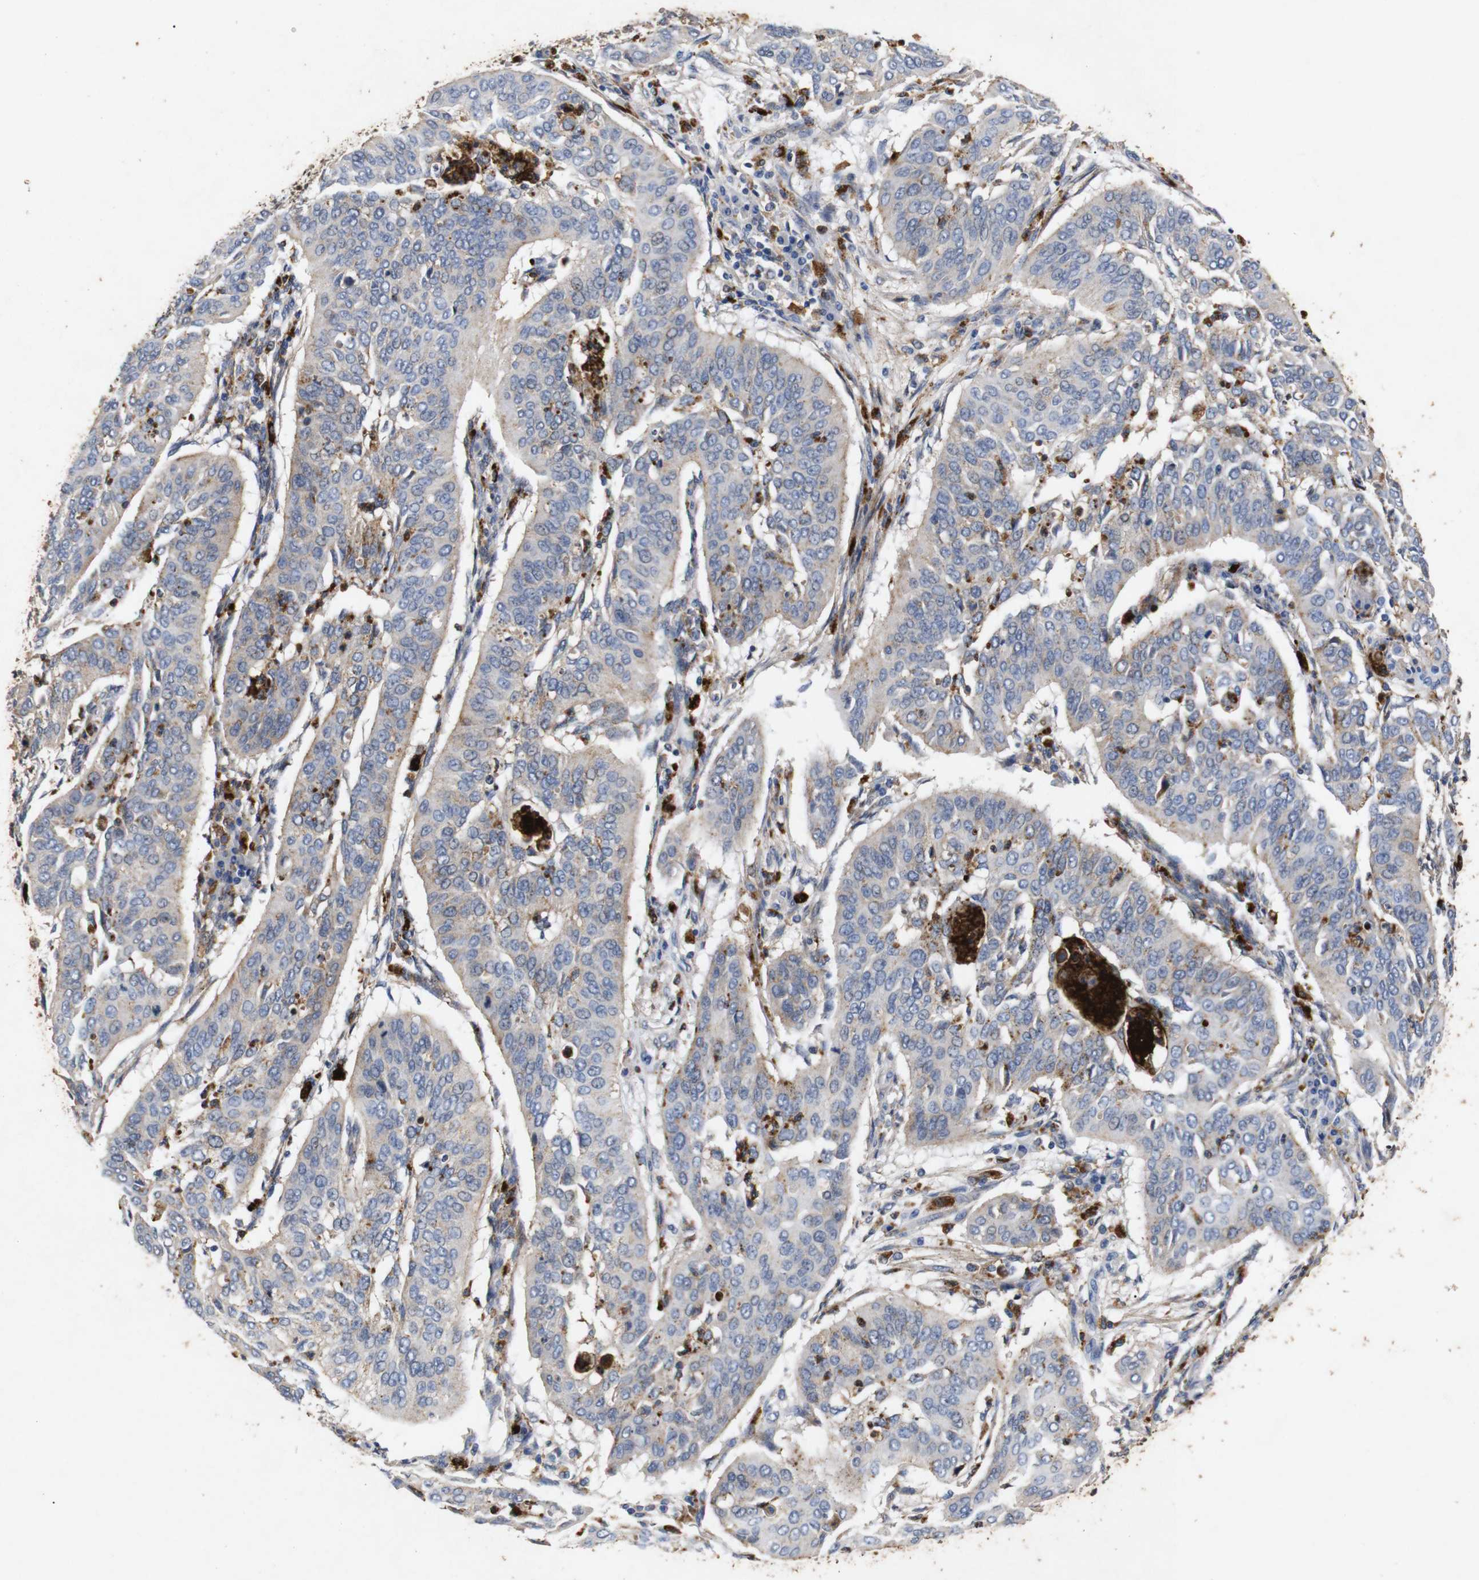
{"staining": {"intensity": "weak", "quantity": "25%-75%", "location": "cytoplasmic/membranous"}, "tissue": "cervical cancer", "cell_type": "Tumor cells", "image_type": "cancer", "snomed": [{"axis": "morphology", "description": "Normal tissue, NOS"}, {"axis": "morphology", "description": "Squamous cell carcinoma, NOS"}, {"axis": "topography", "description": "Cervix"}], "caption": "A high-resolution histopathology image shows immunohistochemistry (IHC) staining of cervical cancer (squamous cell carcinoma), which exhibits weak cytoplasmic/membranous expression in approximately 25%-75% of tumor cells.", "gene": "SDCBP", "patient": {"sex": "female", "age": 39}}